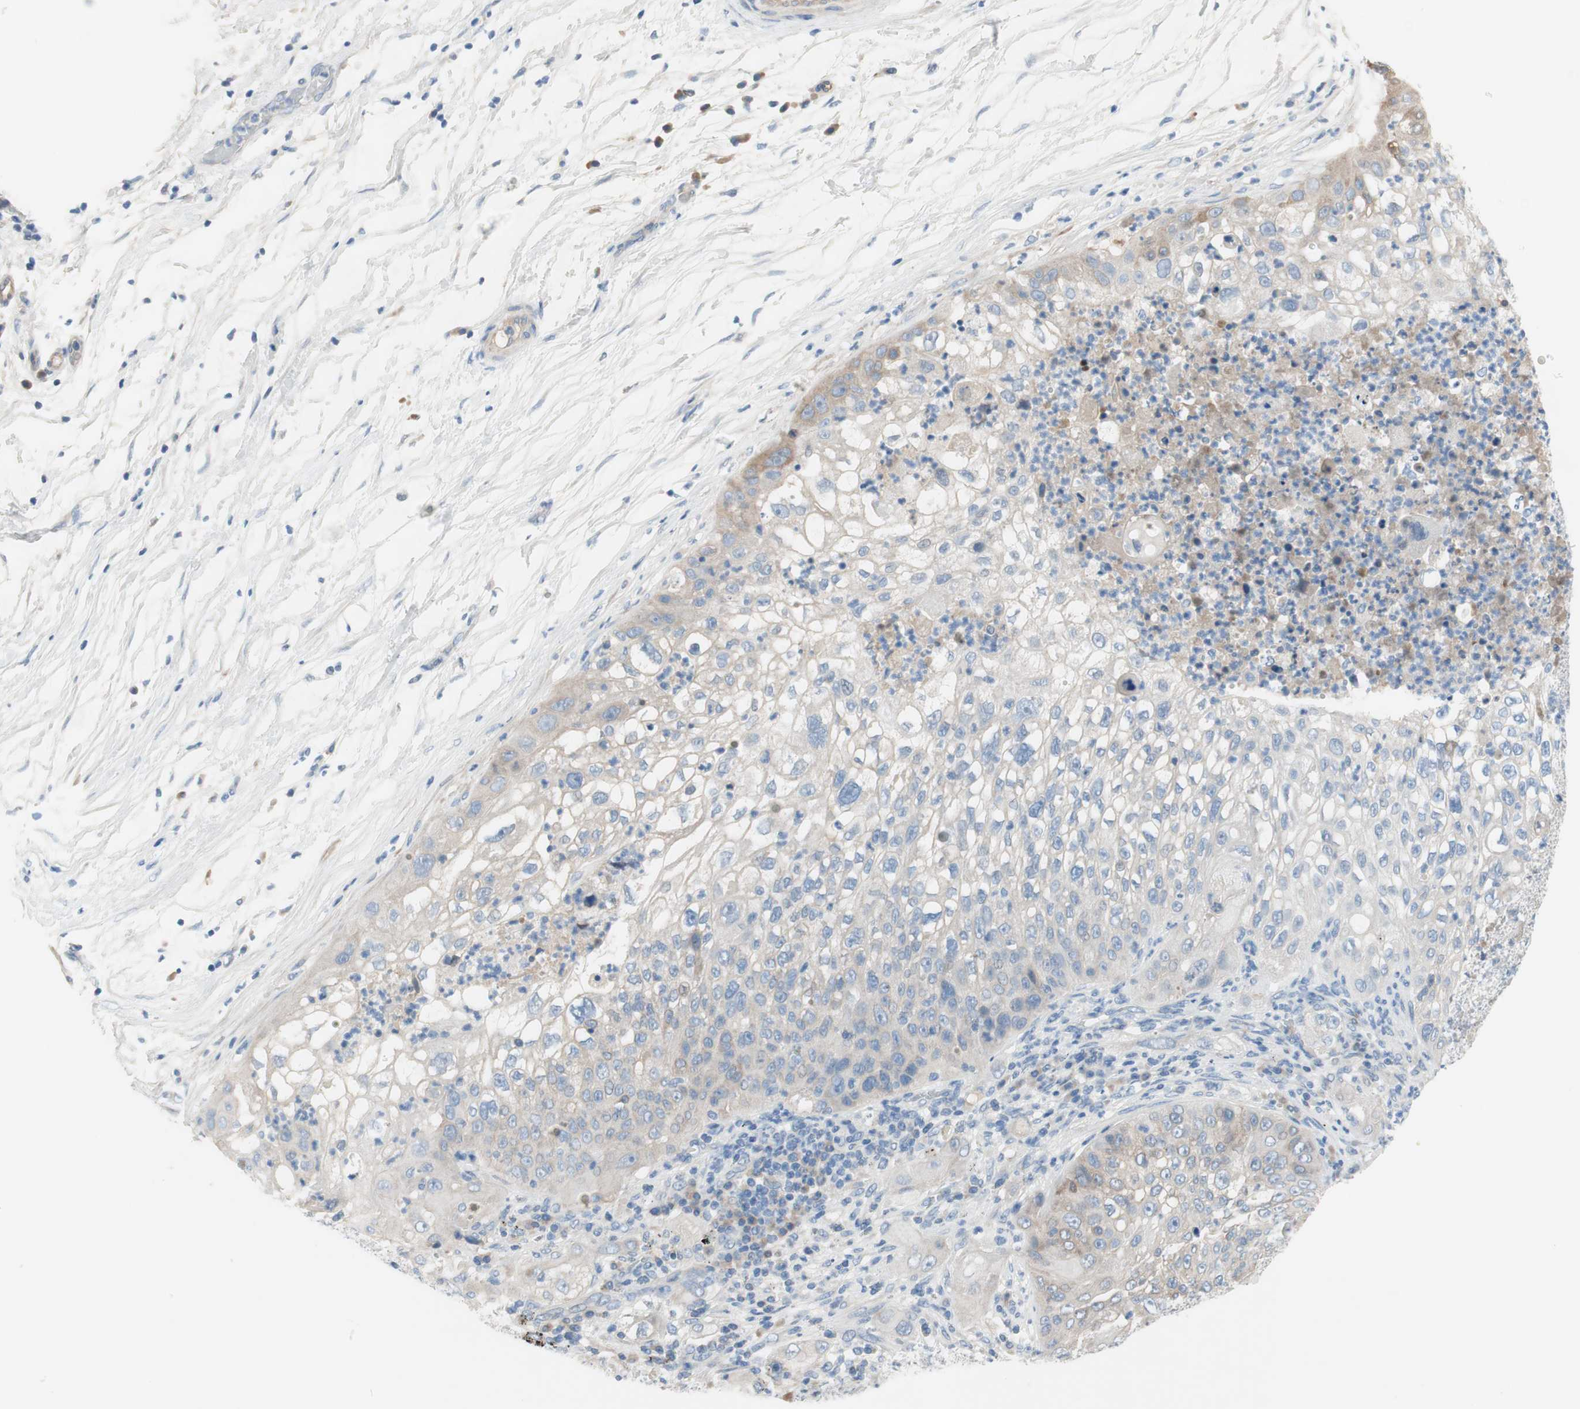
{"staining": {"intensity": "moderate", "quantity": "<25%", "location": "cytoplasmic/membranous"}, "tissue": "lung cancer", "cell_type": "Tumor cells", "image_type": "cancer", "snomed": [{"axis": "morphology", "description": "Inflammation, NOS"}, {"axis": "morphology", "description": "Squamous cell carcinoma, NOS"}, {"axis": "topography", "description": "Lymph node"}, {"axis": "topography", "description": "Soft tissue"}, {"axis": "topography", "description": "Lung"}], "caption": "Human lung cancer (squamous cell carcinoma) stained for a protein (brown) demonstrates moderate cytoplasmic/membranous positive expression in about <25% of tumor cells.", "gene": "FDFT1", "patient": {"sex": "male", "age": 66}}